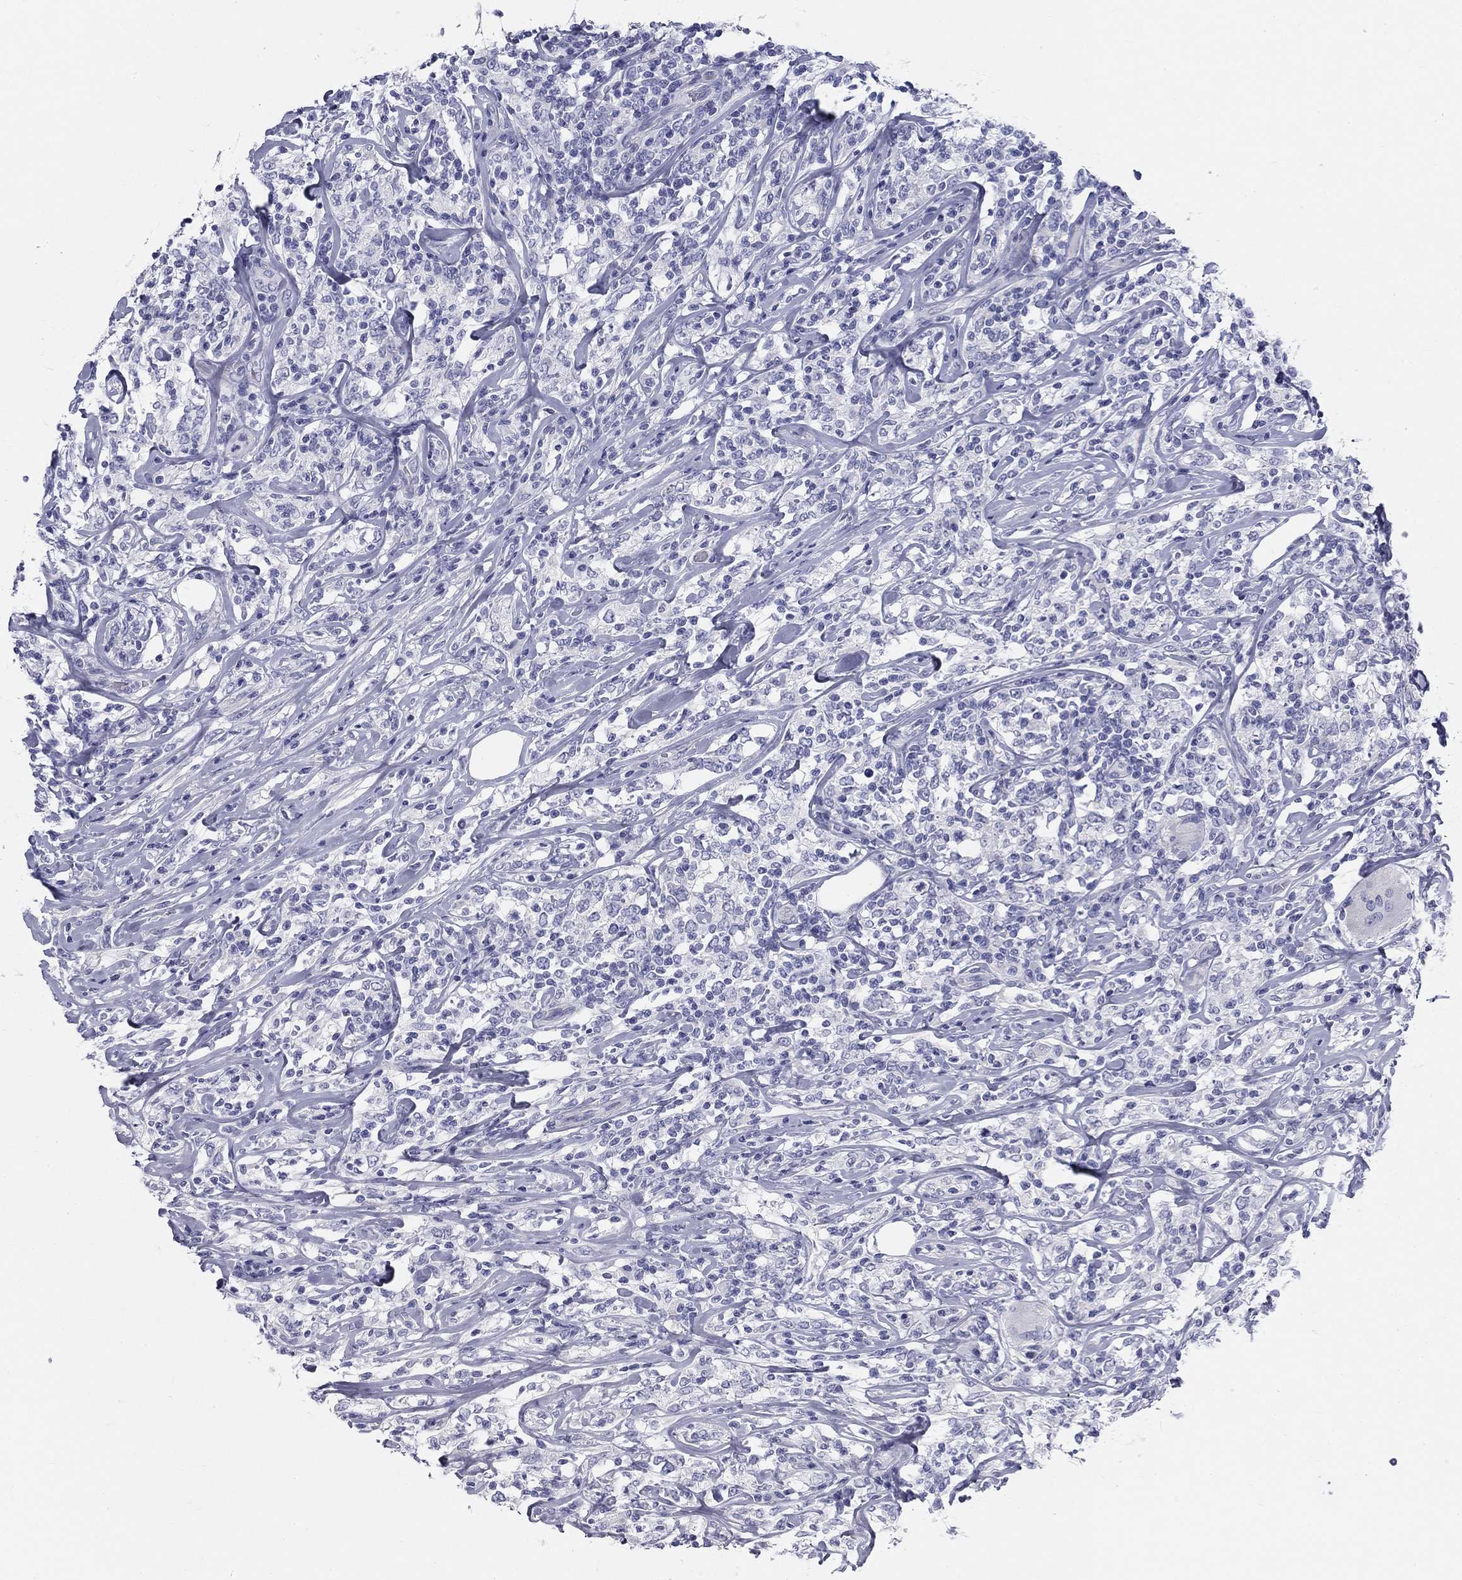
{"staining": {"intensity": "negative", "quantity": "none", "location": "none"}, "tissue": "lymphoma", "cell_type": "Tumor cells", "image_type": "cancer", "snomed": [{"axis": "morphology", "description": "Malignant lymphoma, non-Hodgkin's type, High grade"}, {"axis": "topography", "description": "Lymph node"}], "caption": "Lymphoma was stained to show a protein in brown. There is no significant staining in tumor cells.", "gene": "GALNTL5", "patient": {"sex": "female", "age": 84}}